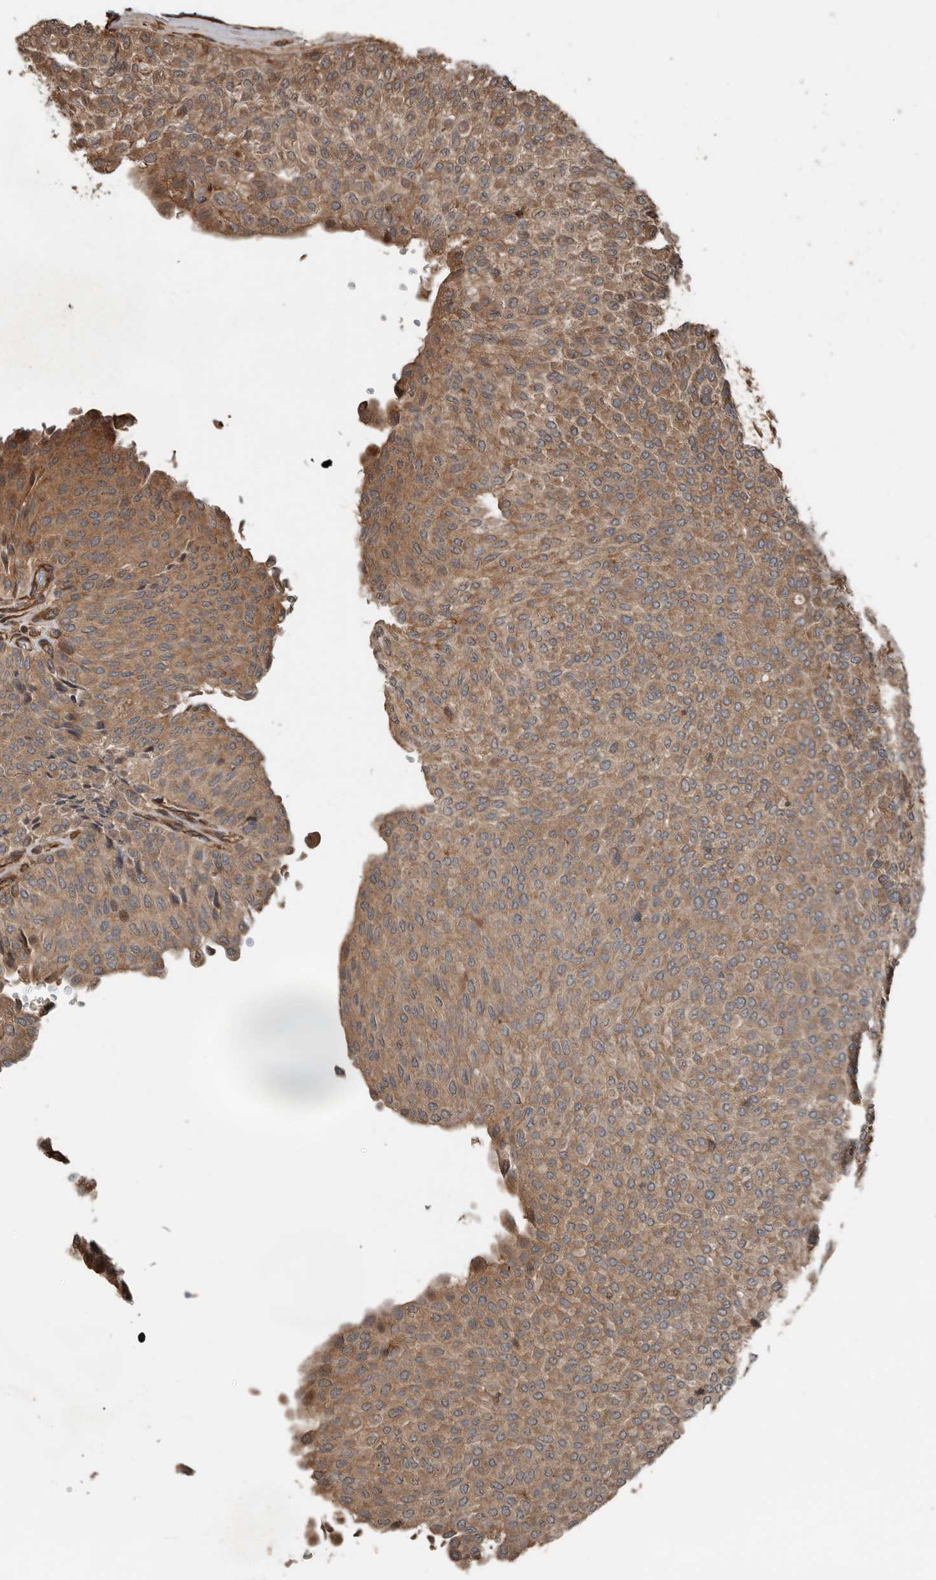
{"staining": {"intensity": "moderate", "quantity": "25%-75%", "location": "cytoplasmic/membranous"}, "tissue": "urothelial cancer", "cell_type": "Tumor cells", "image_type": "cancer", "snomed": [{"axis": "morphology", "description": "Urothelial carcinoma, Low grade"}, {"axis": "topography", "description": "Urinary bladder"}], "caption": "Low-grade urothelial carcinoma stained with IHC reveals moderate cytoplasmic/membranous staining in approximately 25%-75% of tumor cells.", "gene": "YOD1", "patient": {"sex": "male", "age": 78}}